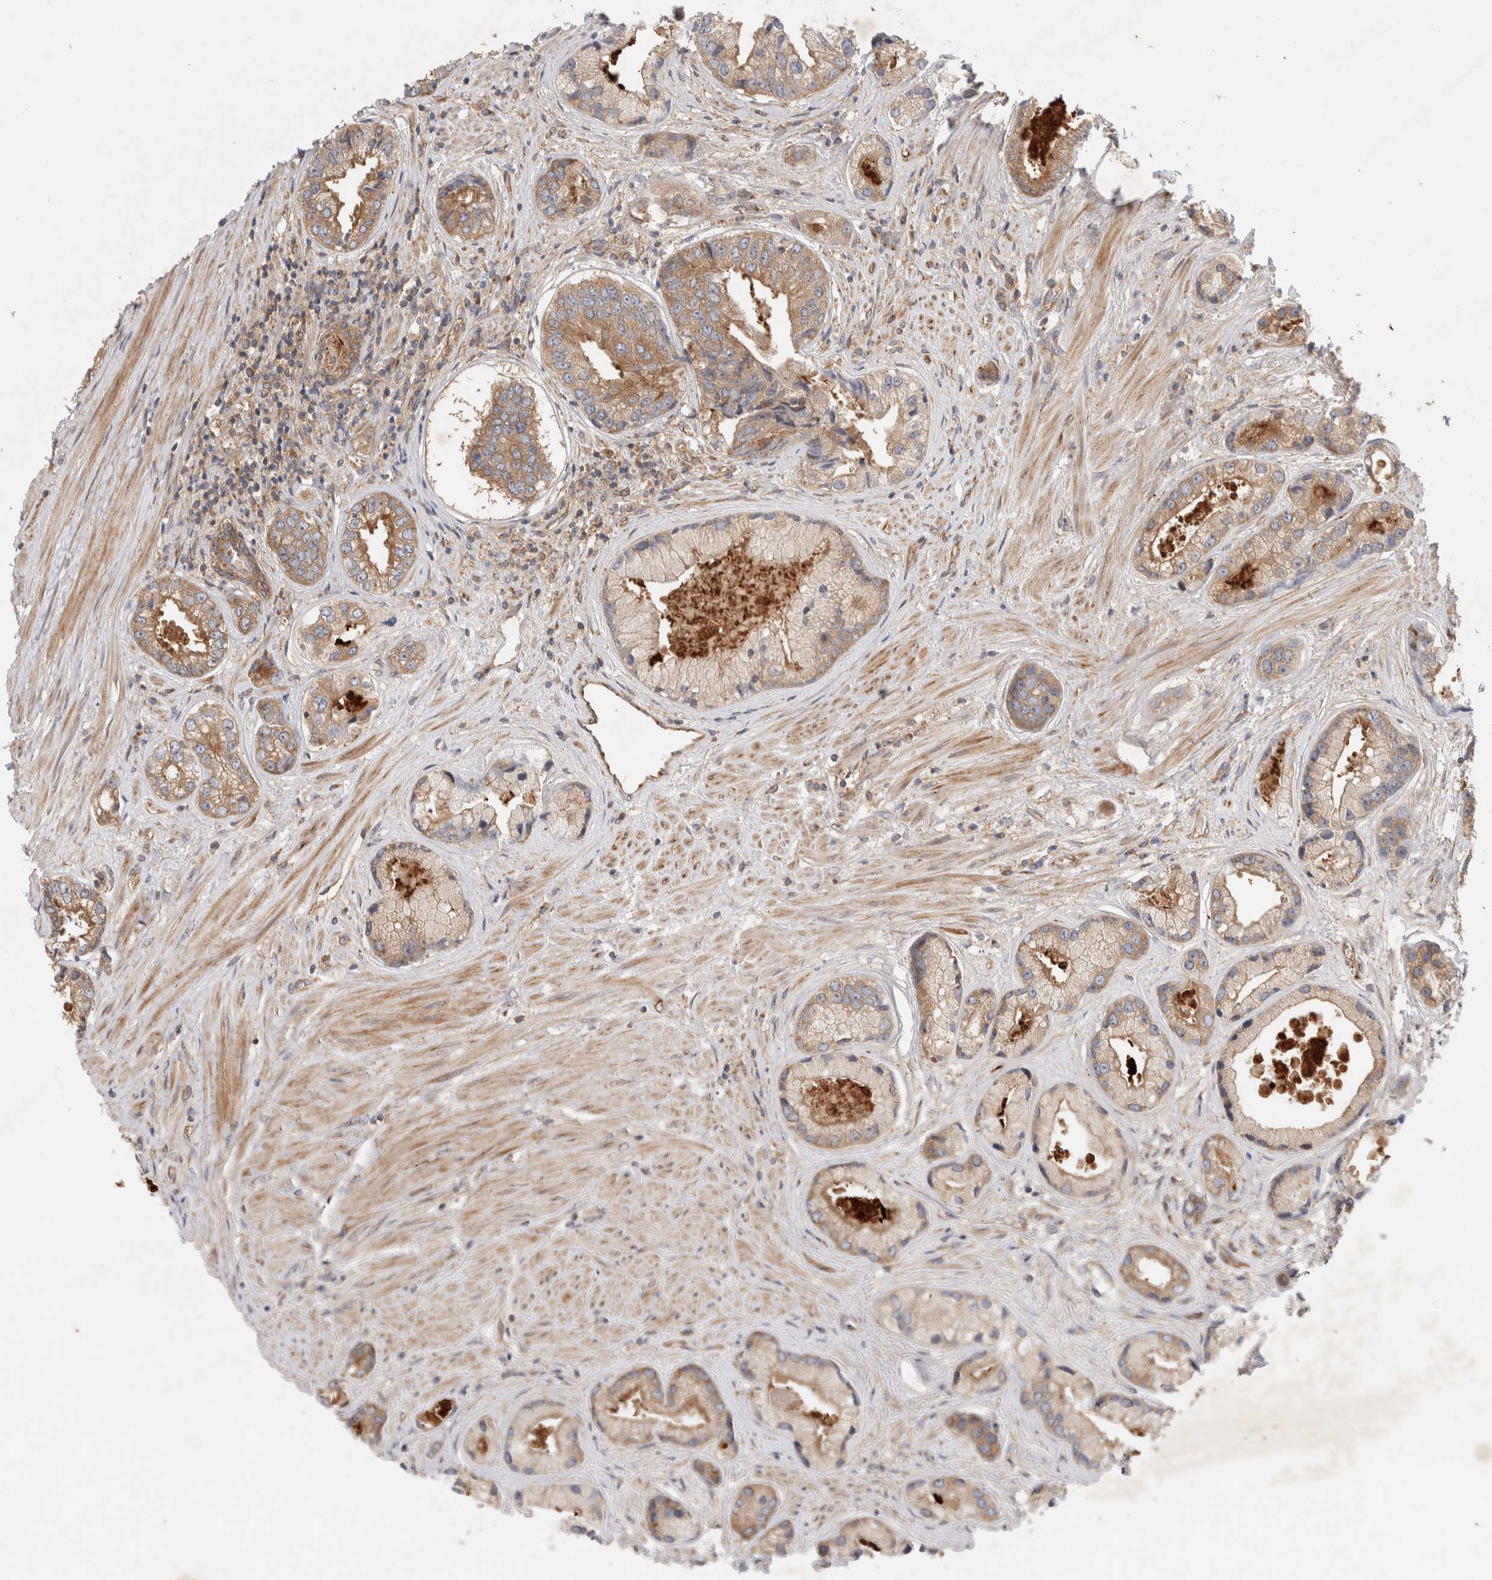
{"staining": {"intensity": "moderate", "quantity": ">75%", "location": "cytoplasmic/membranous"}, "tissue": "prostate cancer", "cell_type": "Tumor cells", "image_type": "cancer", "snomed": [{"axis": "morphology", "description": "Adenocarcinoma, High grade"}, {"axis": "topography", "description": "Prostate"}], "caption": "Protein expression analysis of adenocarcinoma (high-grade) (prostate) reveals moderate cytoplasmic/membranous staining in about >75% of tumor cells.", "gene": "GPR150", "patient": {"sex": "male", "age": 61}}